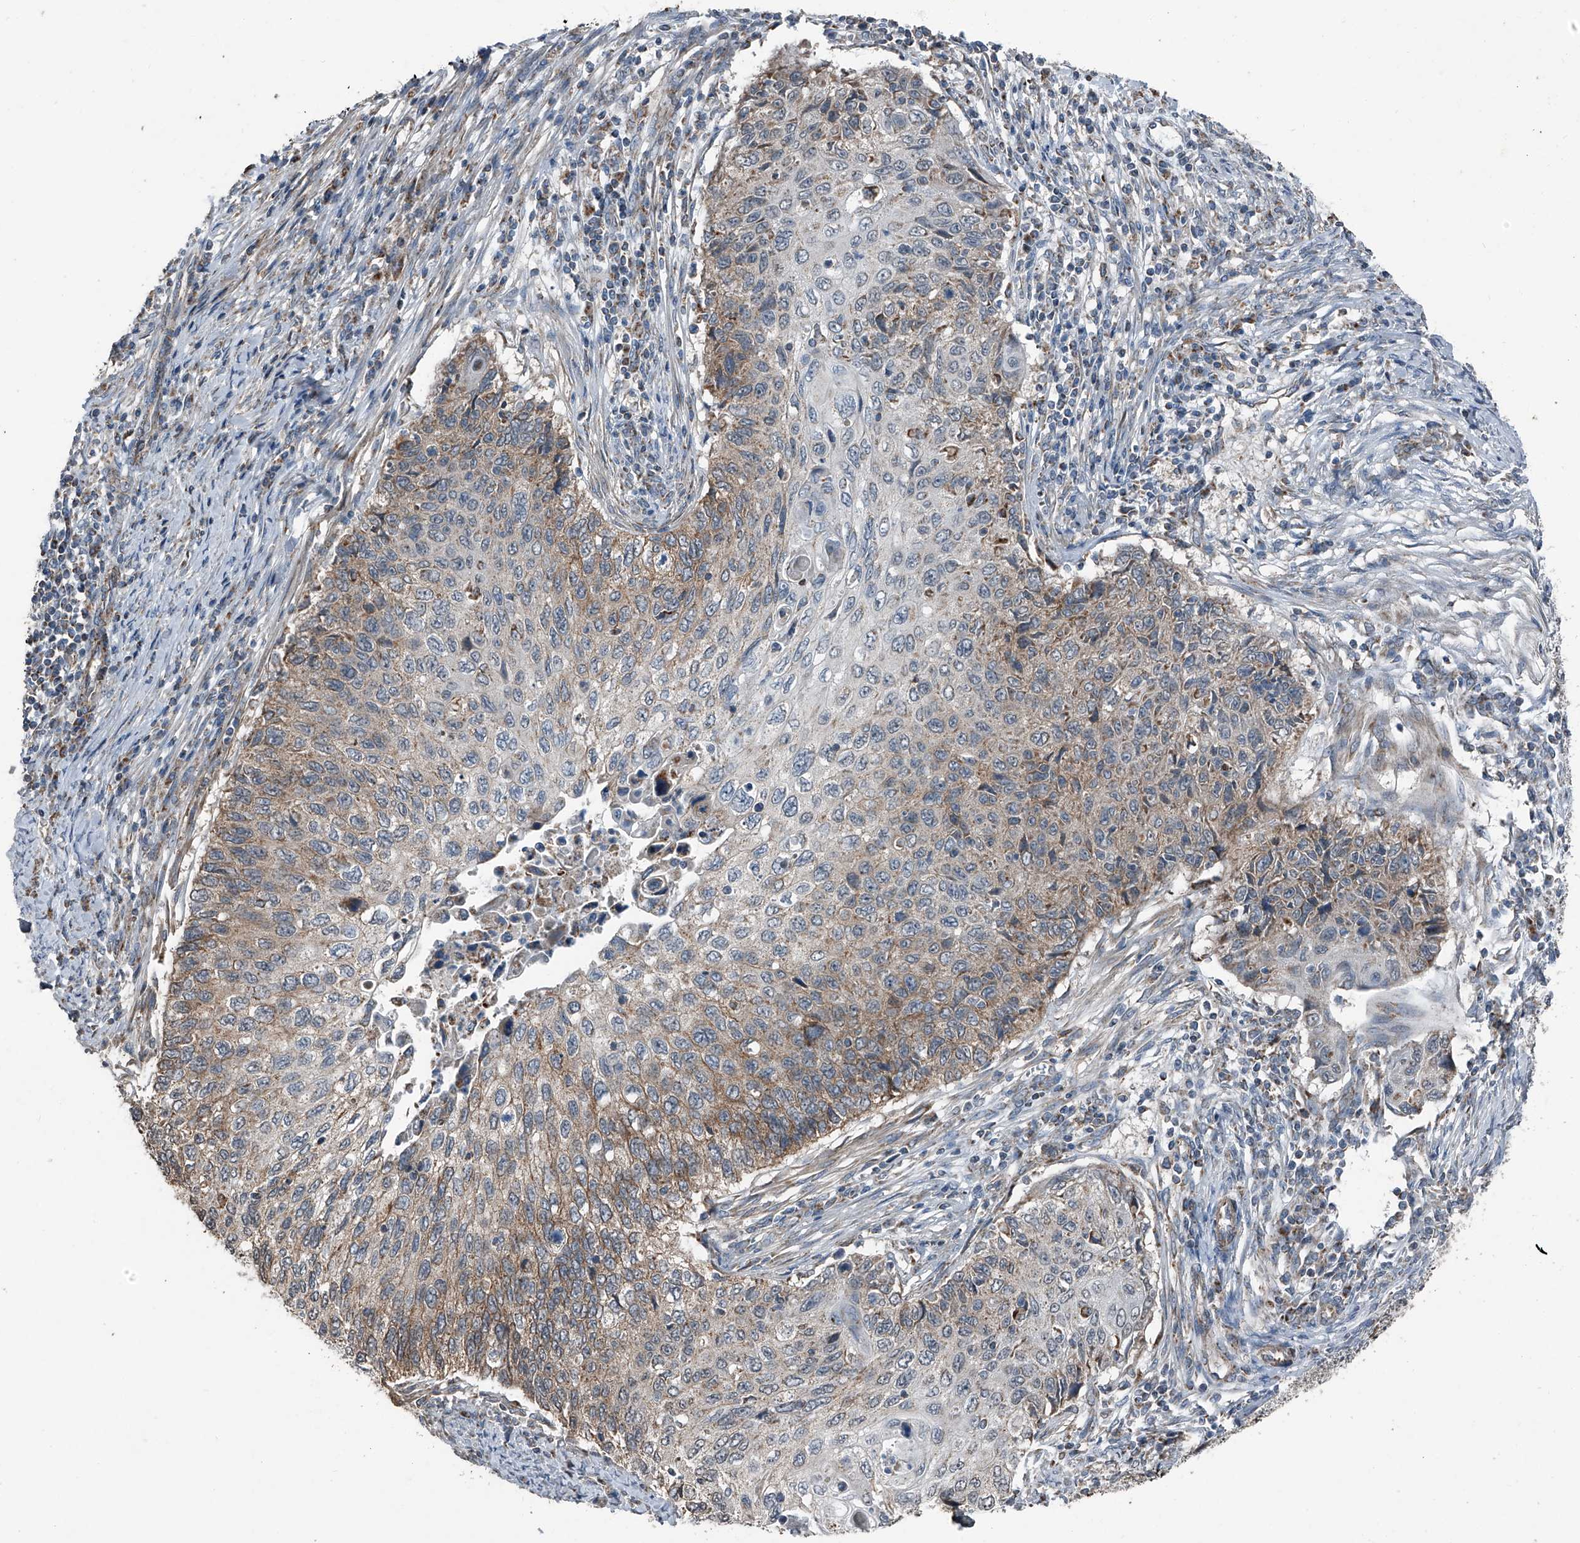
{"staining": {"intensity": "weak", "quantity": "25%-75%", "location": "cytoplasmic/membranous"}, "tissue": "cervical cancer", "cell_type": "Tumor cells", "image_type": "cancer", "snomed": [{"axis": "morphology", "description": "Squamous cell carcinoma, NOS"}, {"axis": "topography", "description": "Cervix"}], "caption": "Immunohistochemistry (IHC) micrograph of neoplastic tissue: human cervical squamous cell carcinoma stained using immunohistochemistry (IHC) shows low levels of weak protein expression localized specifically in the cytoplasmic/membranous of tumor cells, appearing as a cytoplasmic/membranous brown color.", "gene": "CHRNA7", "patient": {"sex": "female", "age": 70}}